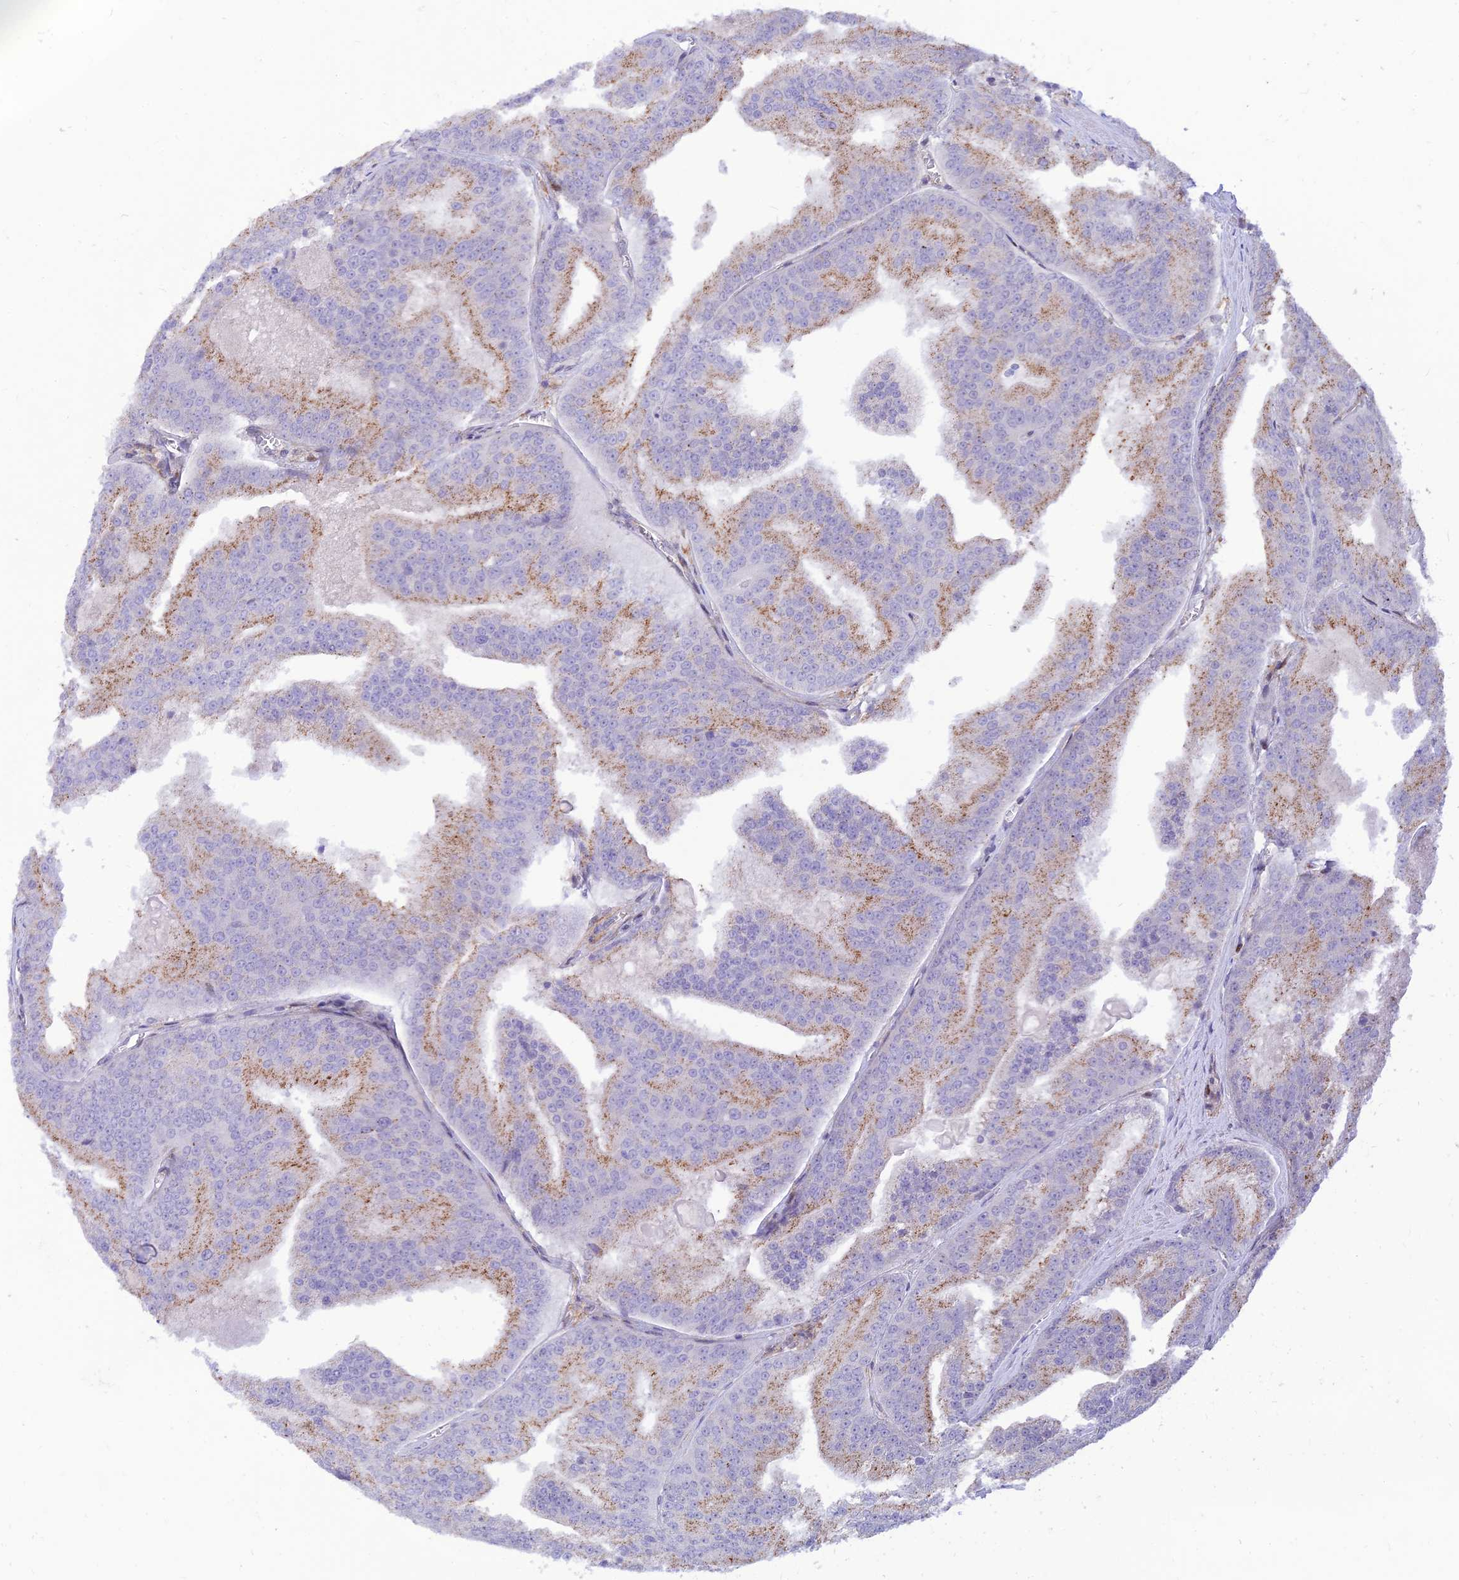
{"staining": {"intensity": "moderate", "quantity": "25%-75%", "location": "cytoplasmic/membranous"}, "tissue": "prostate cancer", "cell_type": "Tumor cells", "image_type": "cancer", "snomed": [{"axis": "morphology", "description": "Adenocarcinoma, High grade"}, {"axis": "topography", "description": "Prostate"}], "caption": "A high-resolution histopathology image shows immunohistochemistry staining of prostate cancer, which exhibits moderate cytoplasmic/membranous staining in about 25%-75% of tumor cells. (Brightfield microscopy of DAB IHC at high magnification).", "gene": "FAM186B", "patient": {"sex": "male", "age": 61}}